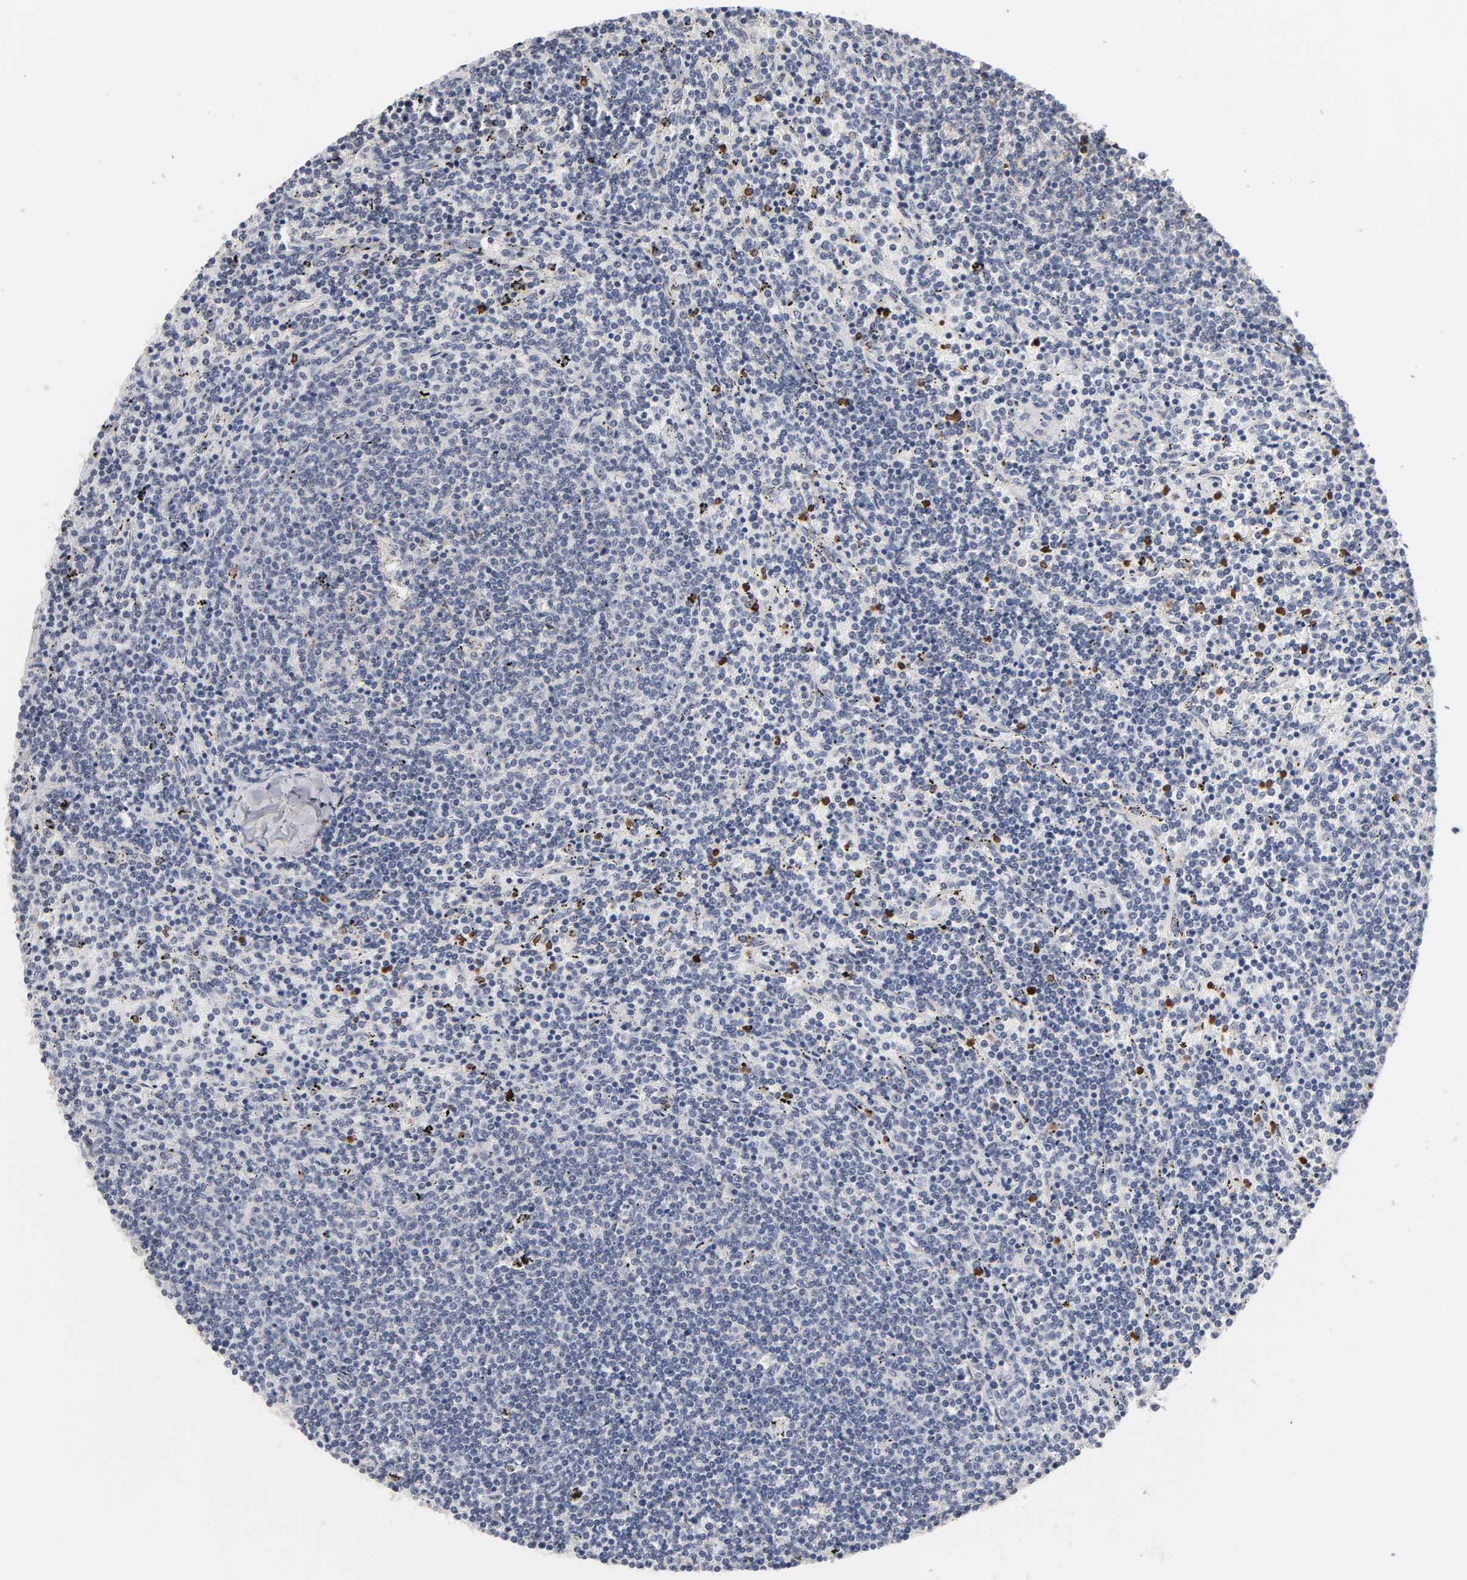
{"staining": {"intensity": "negative", "quantity": "none", "location": "none"}, "tissue": "lymphoma", "cell_type": "Tumor cells", "image_type": "cancer", "snomed": [{"axis": "morphology", "description": "Malignant lymphoma, non-Hodgkin's type, Low grade"}, {"axis": "topography", "description": "Spleen"}], "caption": "A high-resolution image shows IHC staining of lymphoma, which displays no significant staining in tumor cells. (DAB (3,3'-diaminobenzidine) immunohistochemistry (IHC) with hematoxylin counter stain).", "gene": "HNF4A", "patient": {"sex": "female", "age": 50}}